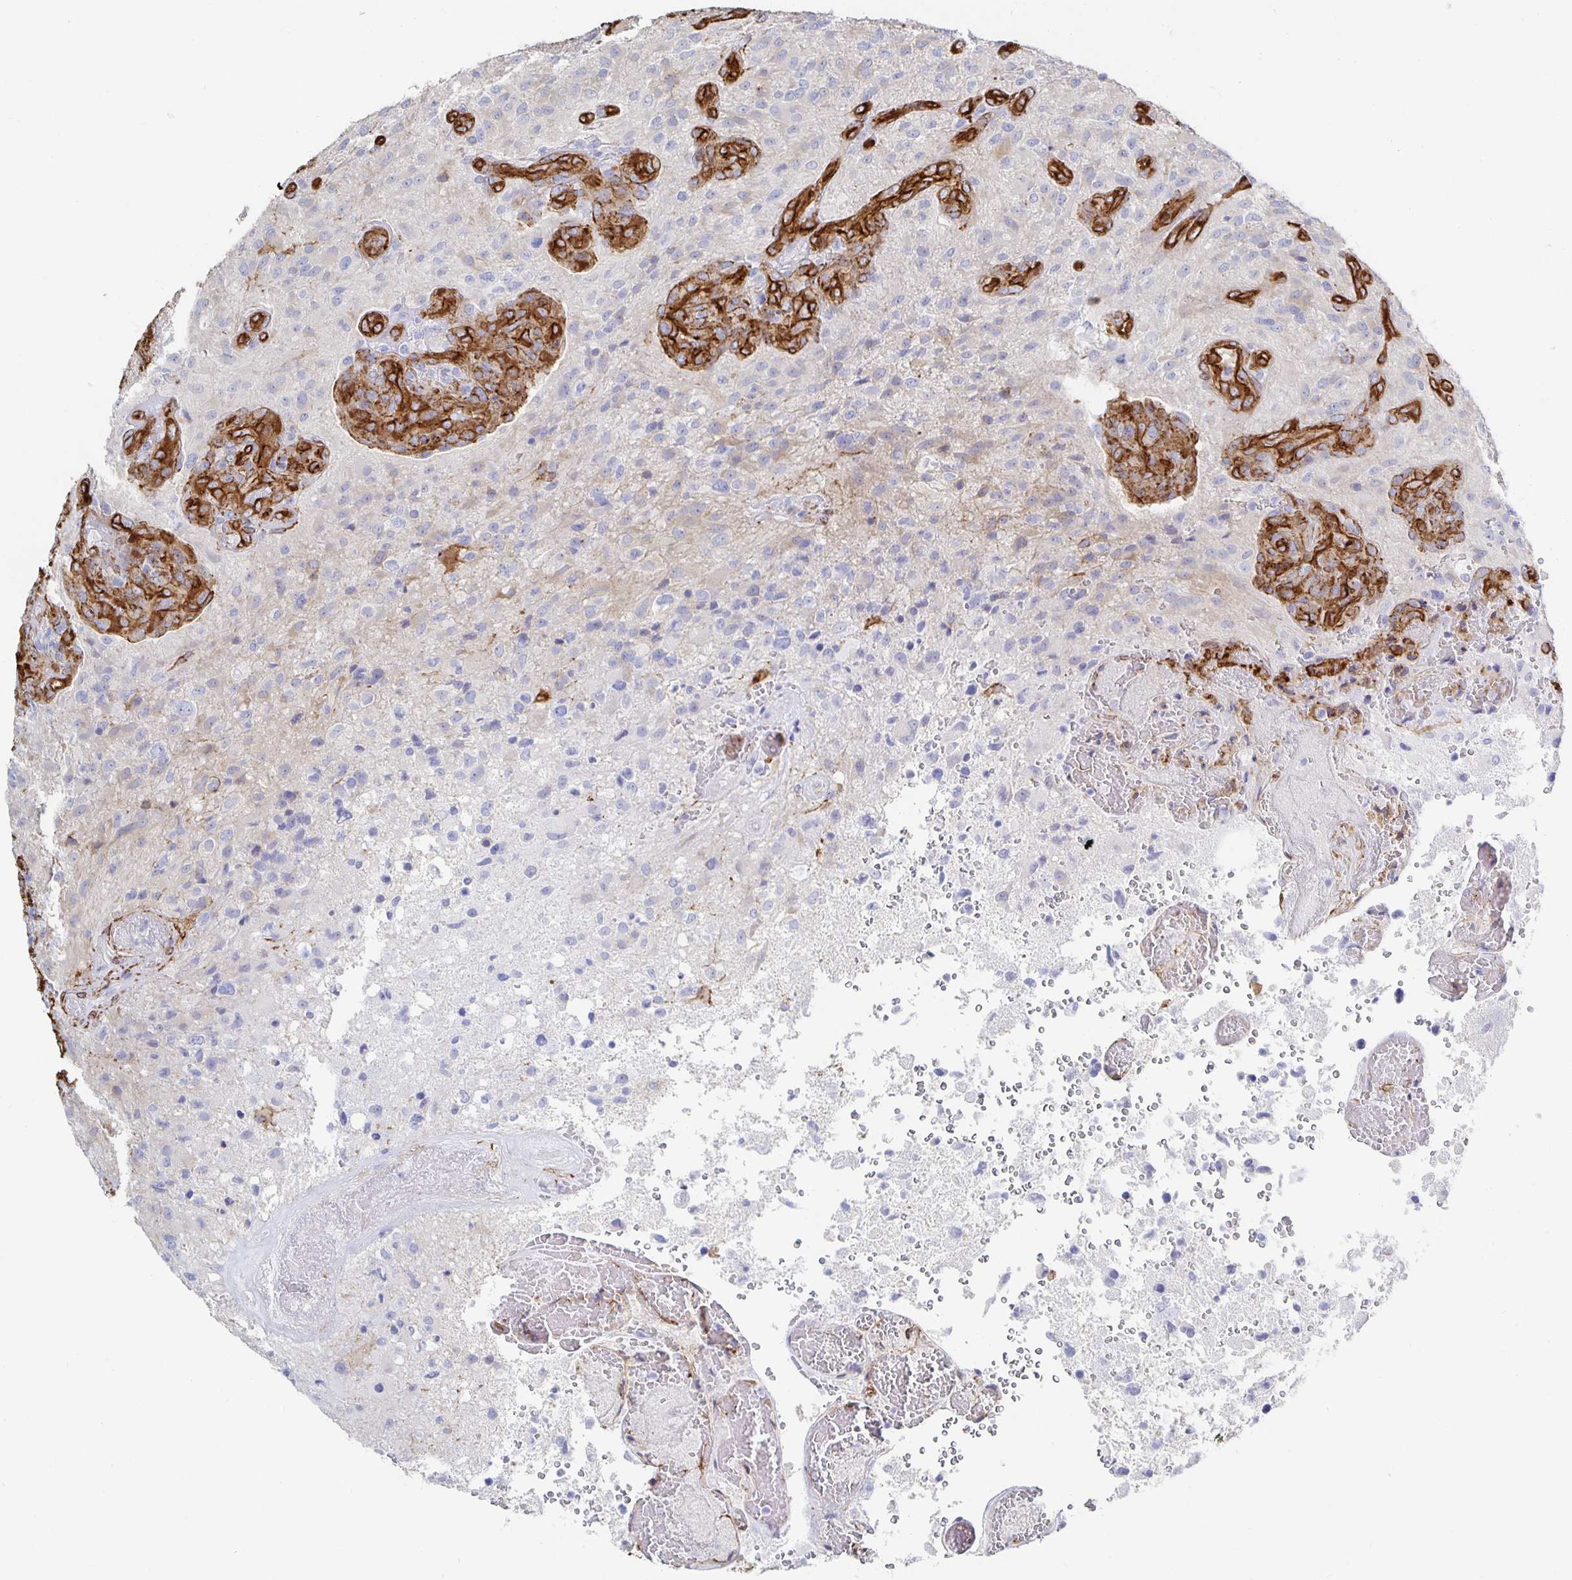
{"staining": {"intensity": "negative", "quantity": "none", "location": "none"}, "tissue": "glioma", "cell_type": "Tumor cells", "image_type": "cancer", "snomed": [{"axis": "morphology", "description": "Glioma, malignant, High grade"}, {"axis": "topography", "description": "Brain"}], "caption": "Malignant glioma (high-grade) stained for a protein using immunohistochemistry shows no positivity tumor cells.", "gene": "VIPR2", "patient": {"sex": "male", "age": 53}}